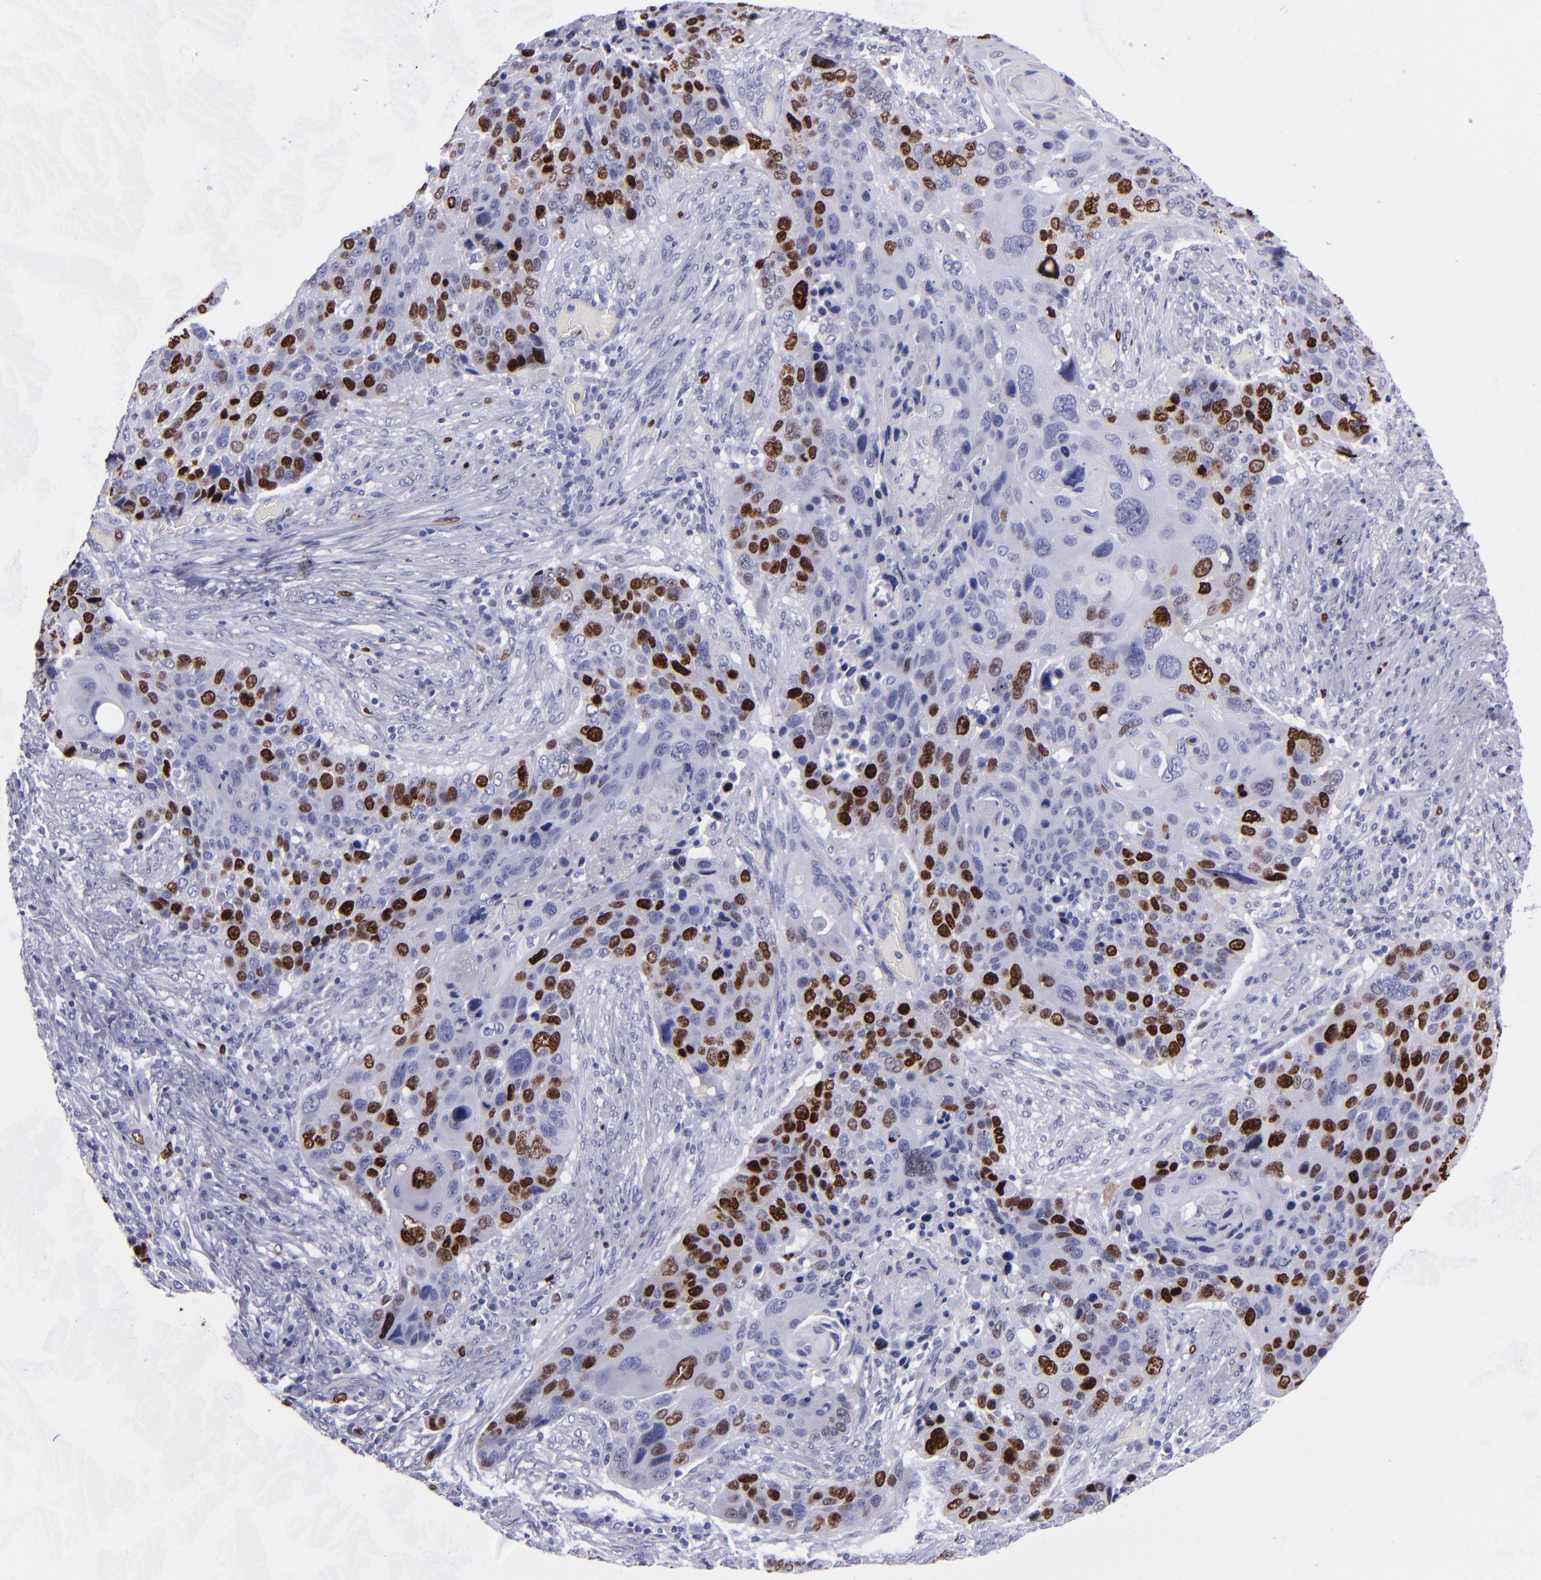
{"staining": {"intensity": "strong", "quantity": "25%-75%", "location": "nuclear"}, "tissue": "lung cancer", "cell_type": "Tumor cells", "image_type": "cancer", "snomed": [{"axis": "morphology", "description": "Squamous cell carcinoma, NOS"}, {"axis": "topography", "description": "Lung"}], "caption": "The immunohistochemical stain shows strong nuclear positivity in tumor cells of squamous cell carcinoma (lung) tissue.", "gene": "TOP2A", "patient": {"sex": "male", "age": 68}}